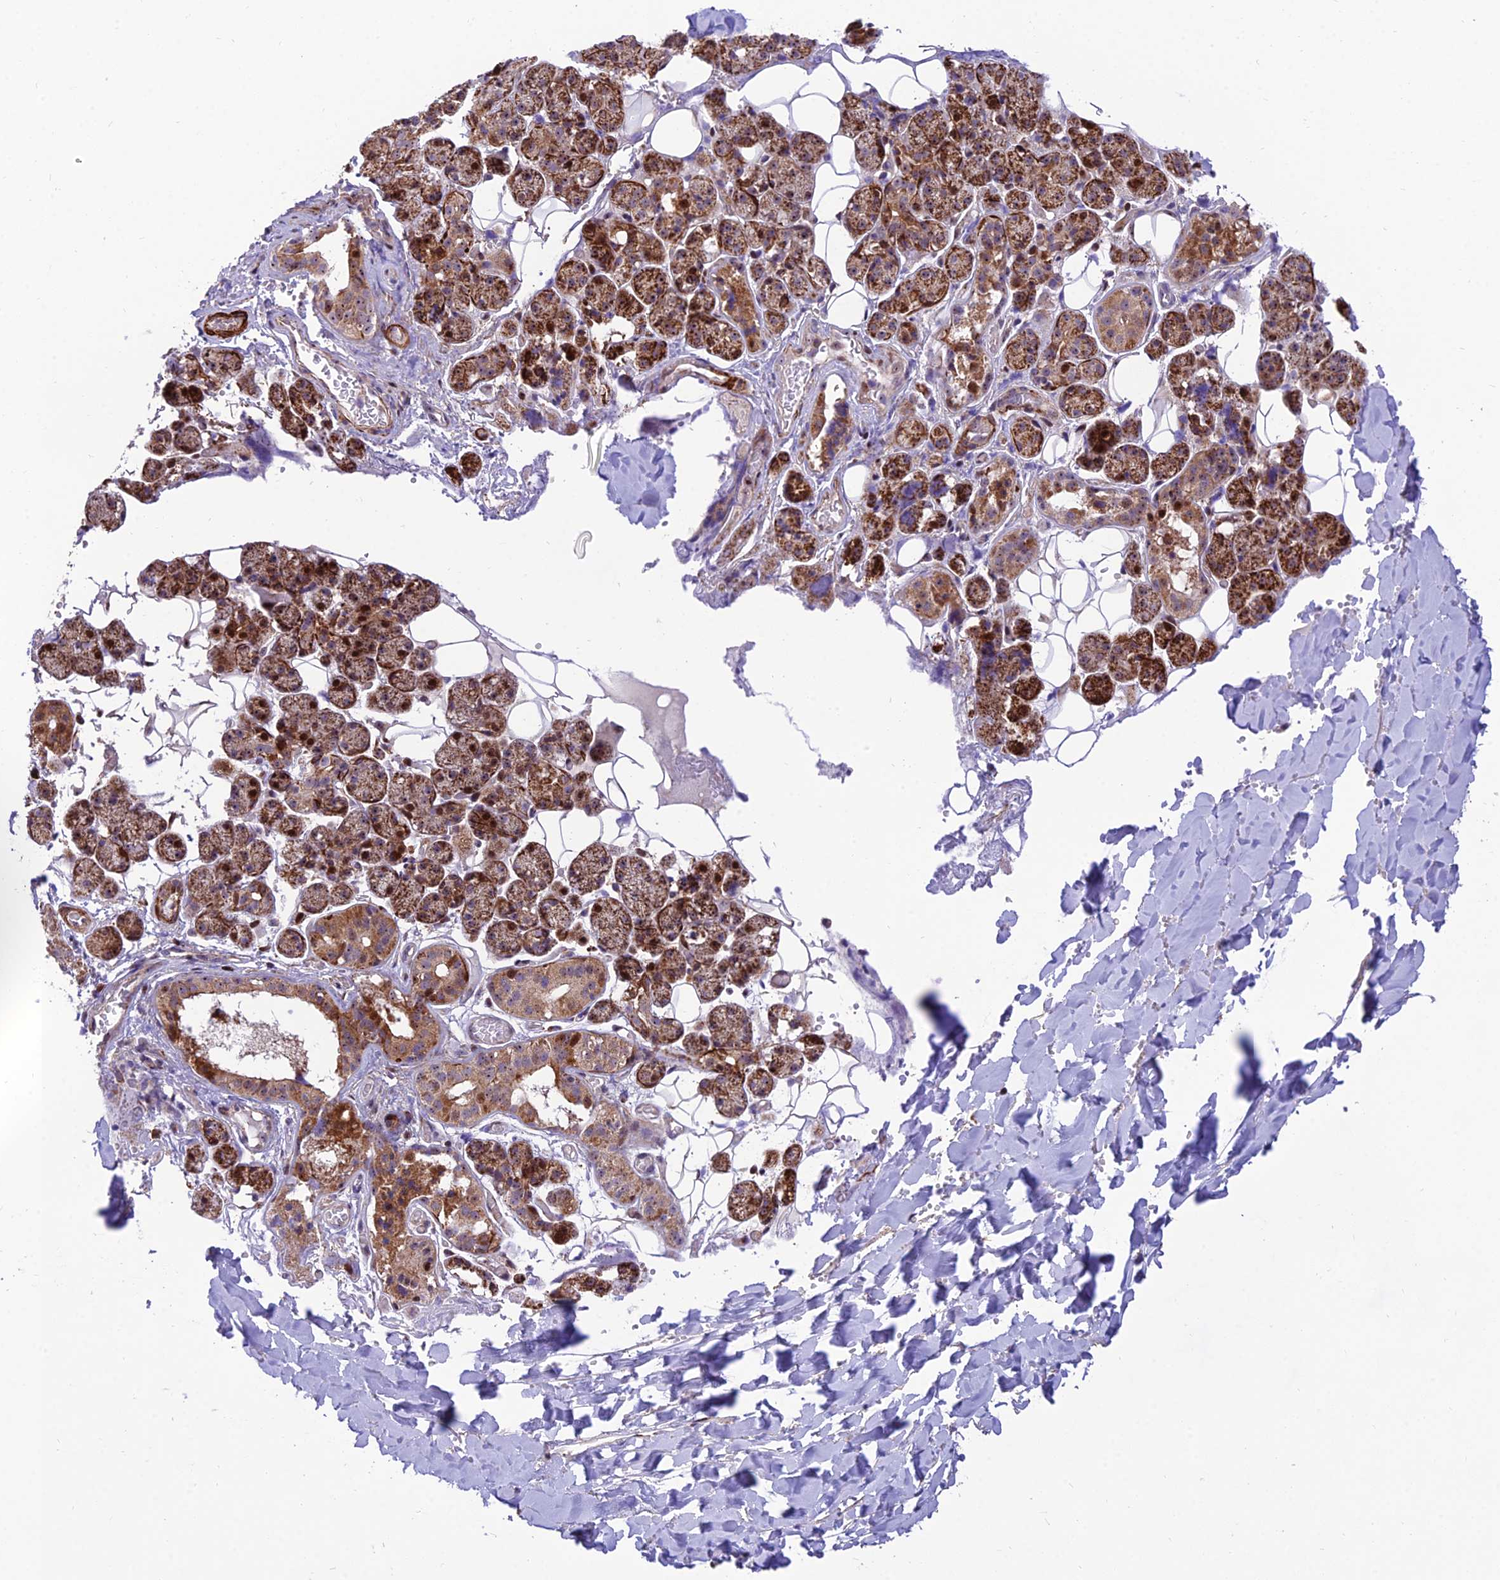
{"staining": {"intensity": "strong", "quantity": "25%-75%", "location": "cytoplasmic/membranous"}, "tissue": "salivary gland", "cell_type": "Glandular cells", "image_type": "normal", "snomed": [{"axis": "morphology", "description": "Normal tissue, NOS"}, {"axis": "topography", "description": "Salivary gland"}], "caption": "Unremarkable salivary gland displays strong cytoplasmic/membranous staining in approximately 25%-75% of glandular cells.", "gene": "KBTBD7", "patient": {"sex": "female", "age": 33}}